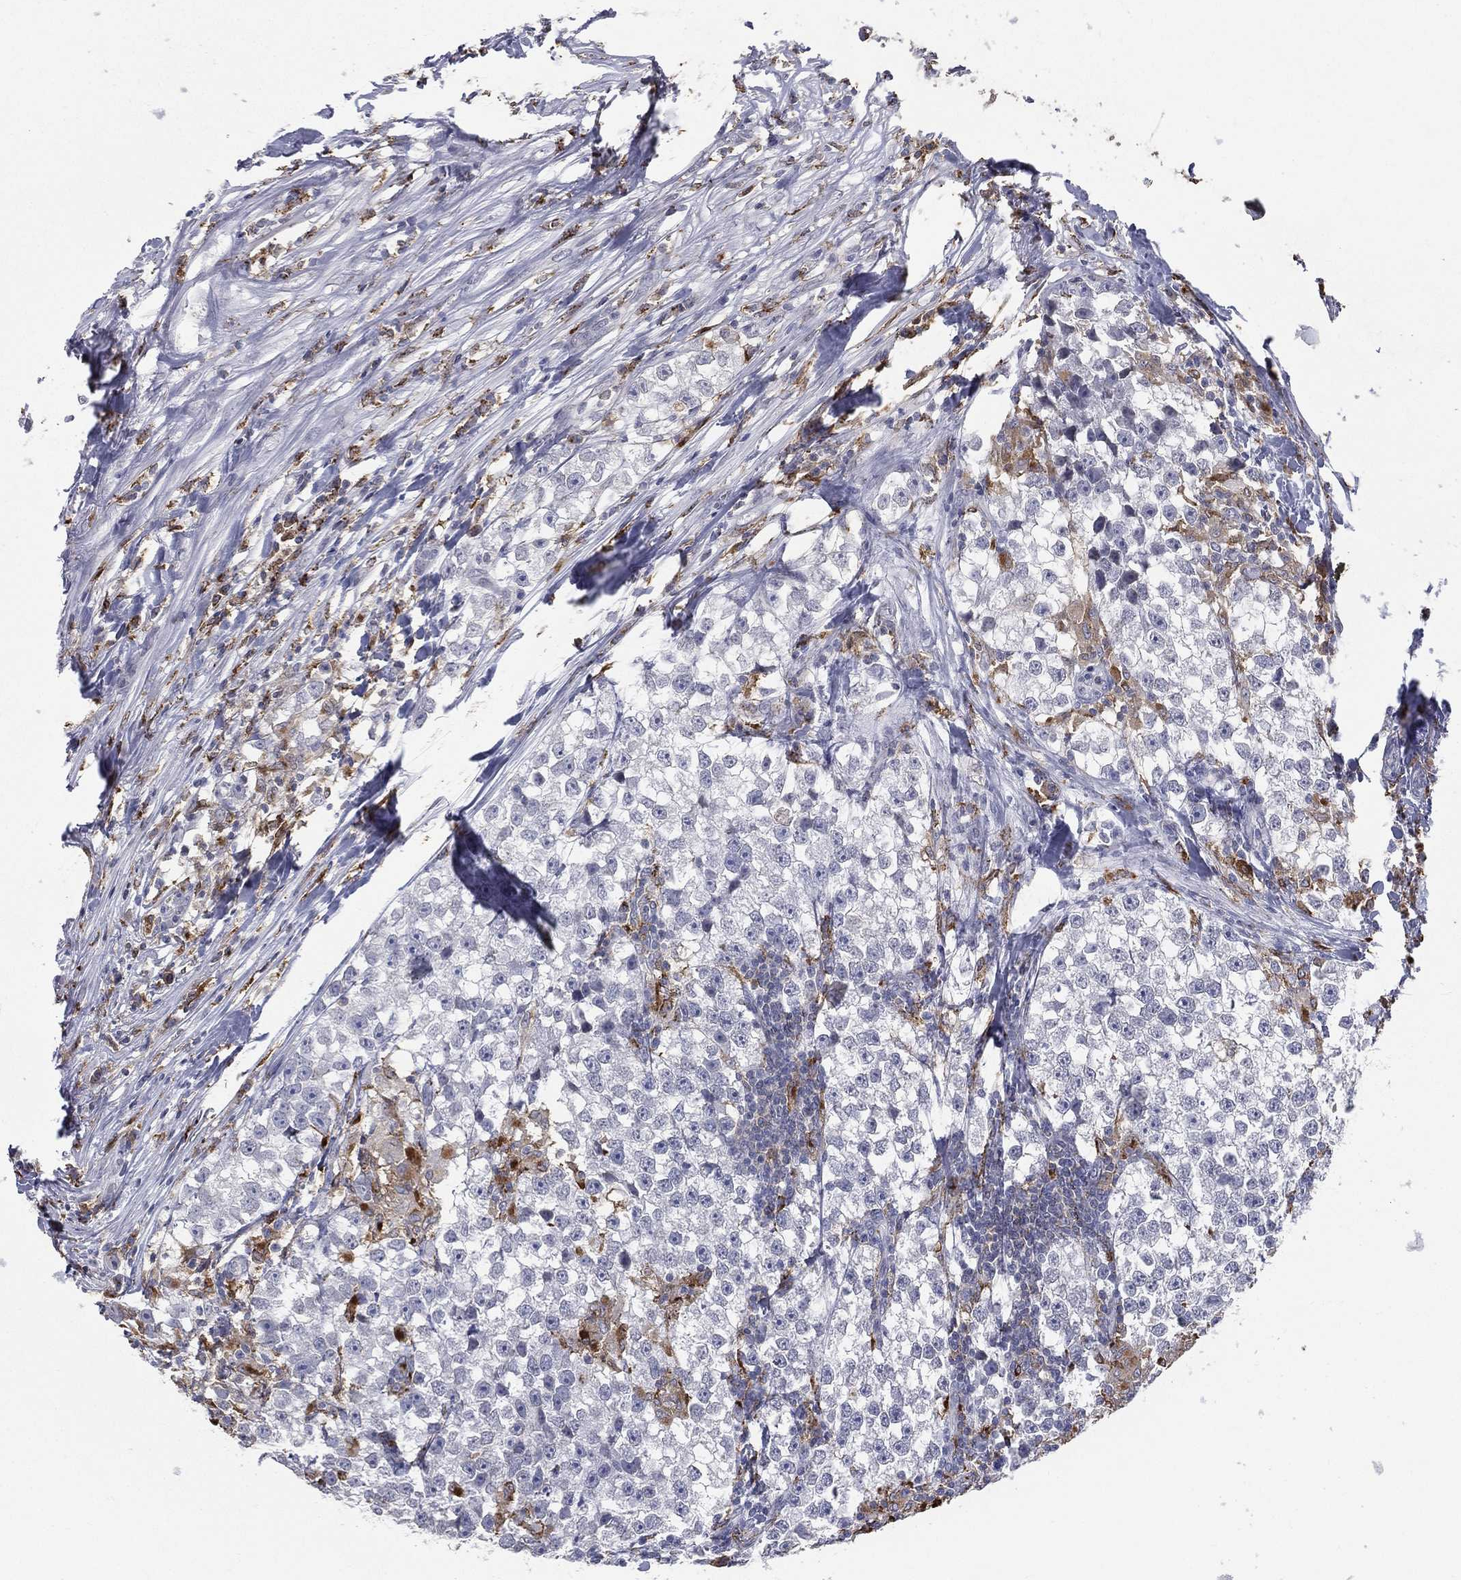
{"staining": {"intensity": "negative", "quantity": "none", "location": "none"}, "tissue": "testis cancer", "cell_type": "Tumor cells", "image_type": "cancer", "snomed": [{"axis": "morphology", "description": "Seminoma, NOS"}, {"axis": "topography", "description": "Testis"}], "caption": "Tumor cells show no significant protein staining in testis seminoma.", "gene": "EVI2B", "patient": {"sex": "male", "age": 46}}